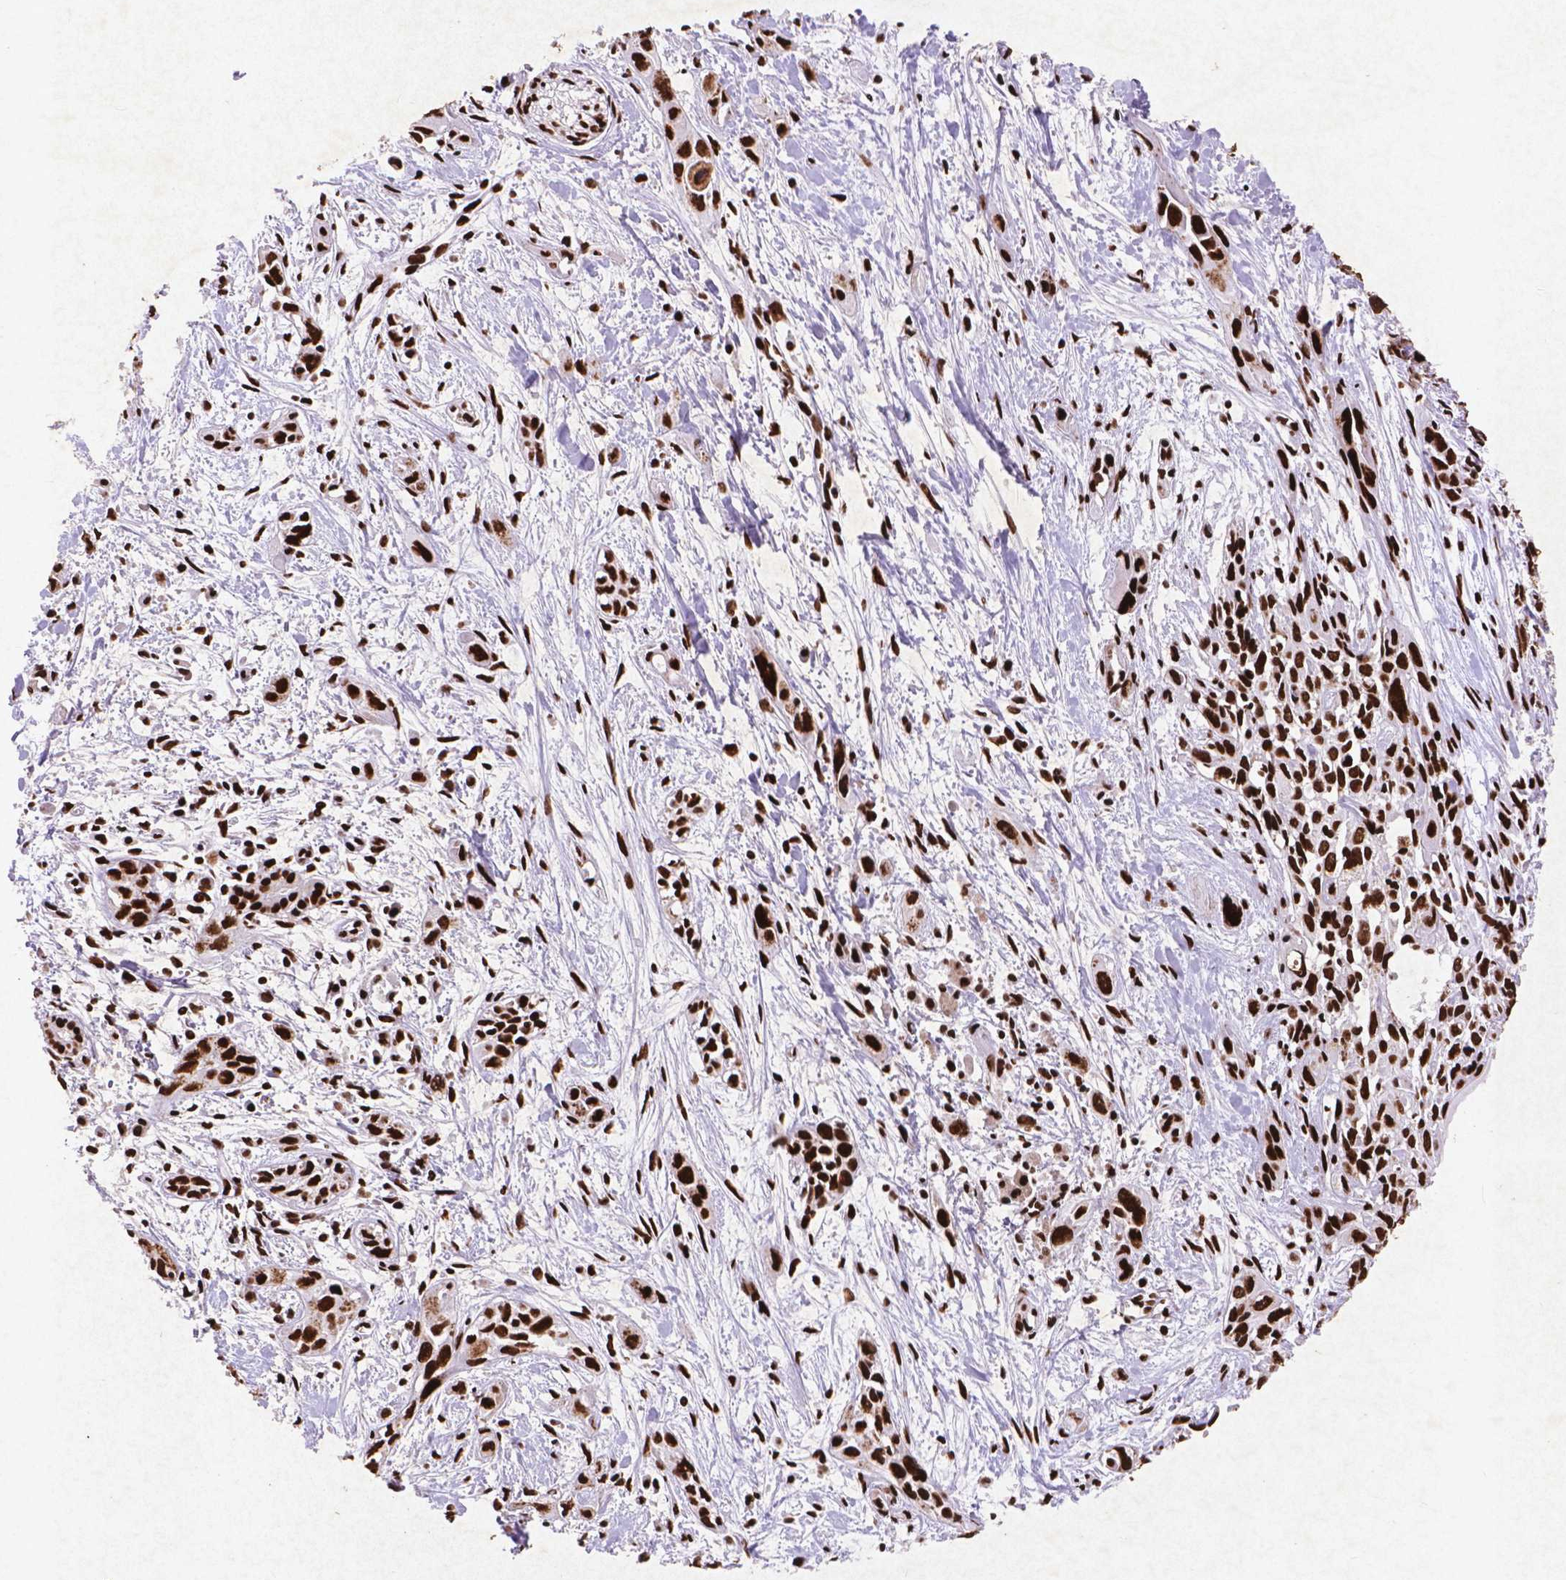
{"staining": {"intensity": "strong", "quantity": ">75%", "location": "nuclear"}, "tissue": "pancreatic cancer", "cell_type": "Tumor cells", "image_type": "cancer", "snomed": [{"axis": "morphology", "description": "Adenocarcinoma, NOS"}, {"axis": "topography", "description": "Pancreas"}], "caption": "Immunohistochemical staining of human adenocarcinoma (pancreatic) shows high levels of strong nuclear protein positivity in about >75% of tumor cells. Ihc stains the protein of interest in brown and the nuclei are stained blue.", "gene": "CITED2", "patient": {"sex": "female", "age": 55}}